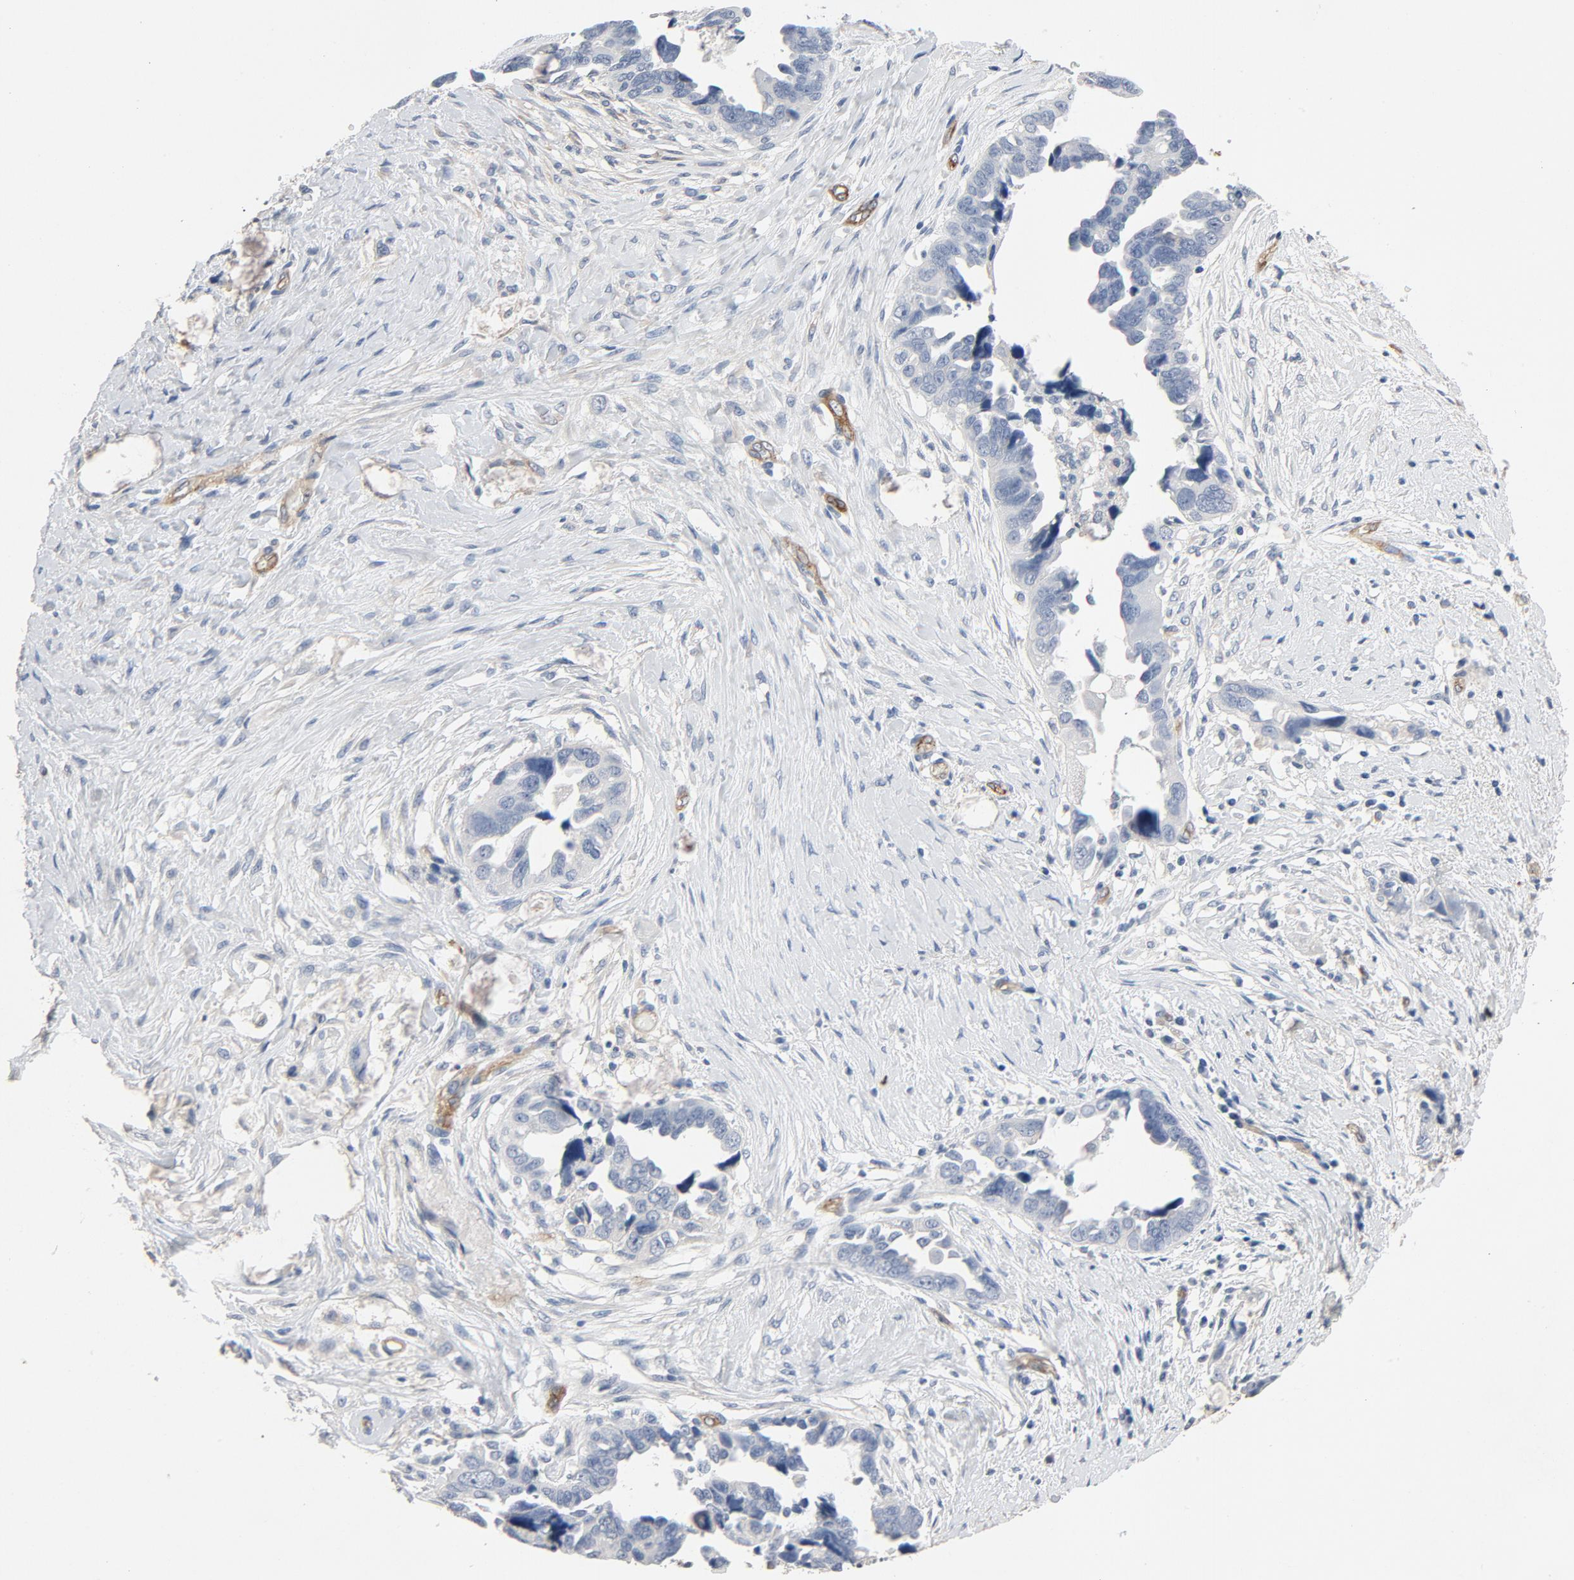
{"staining": {"intensity": "negative", "quantity": "none", "location": "none"}, "tissue": "ovarian cancer", "cell_type": "Tumor cells", "image_type": "cancer", "snomed": [{"axis": "morphology", "description": "Cystadenocarcinoma, serous, NOS"}, {"axis": "topography", "description": "Ovary"}], "caption": "Tumor cells show no significant positivity in ovarian serous cystadenocarcinoma.", "gene": "KDR", "patient": {"sex": "female", "age": 63}}